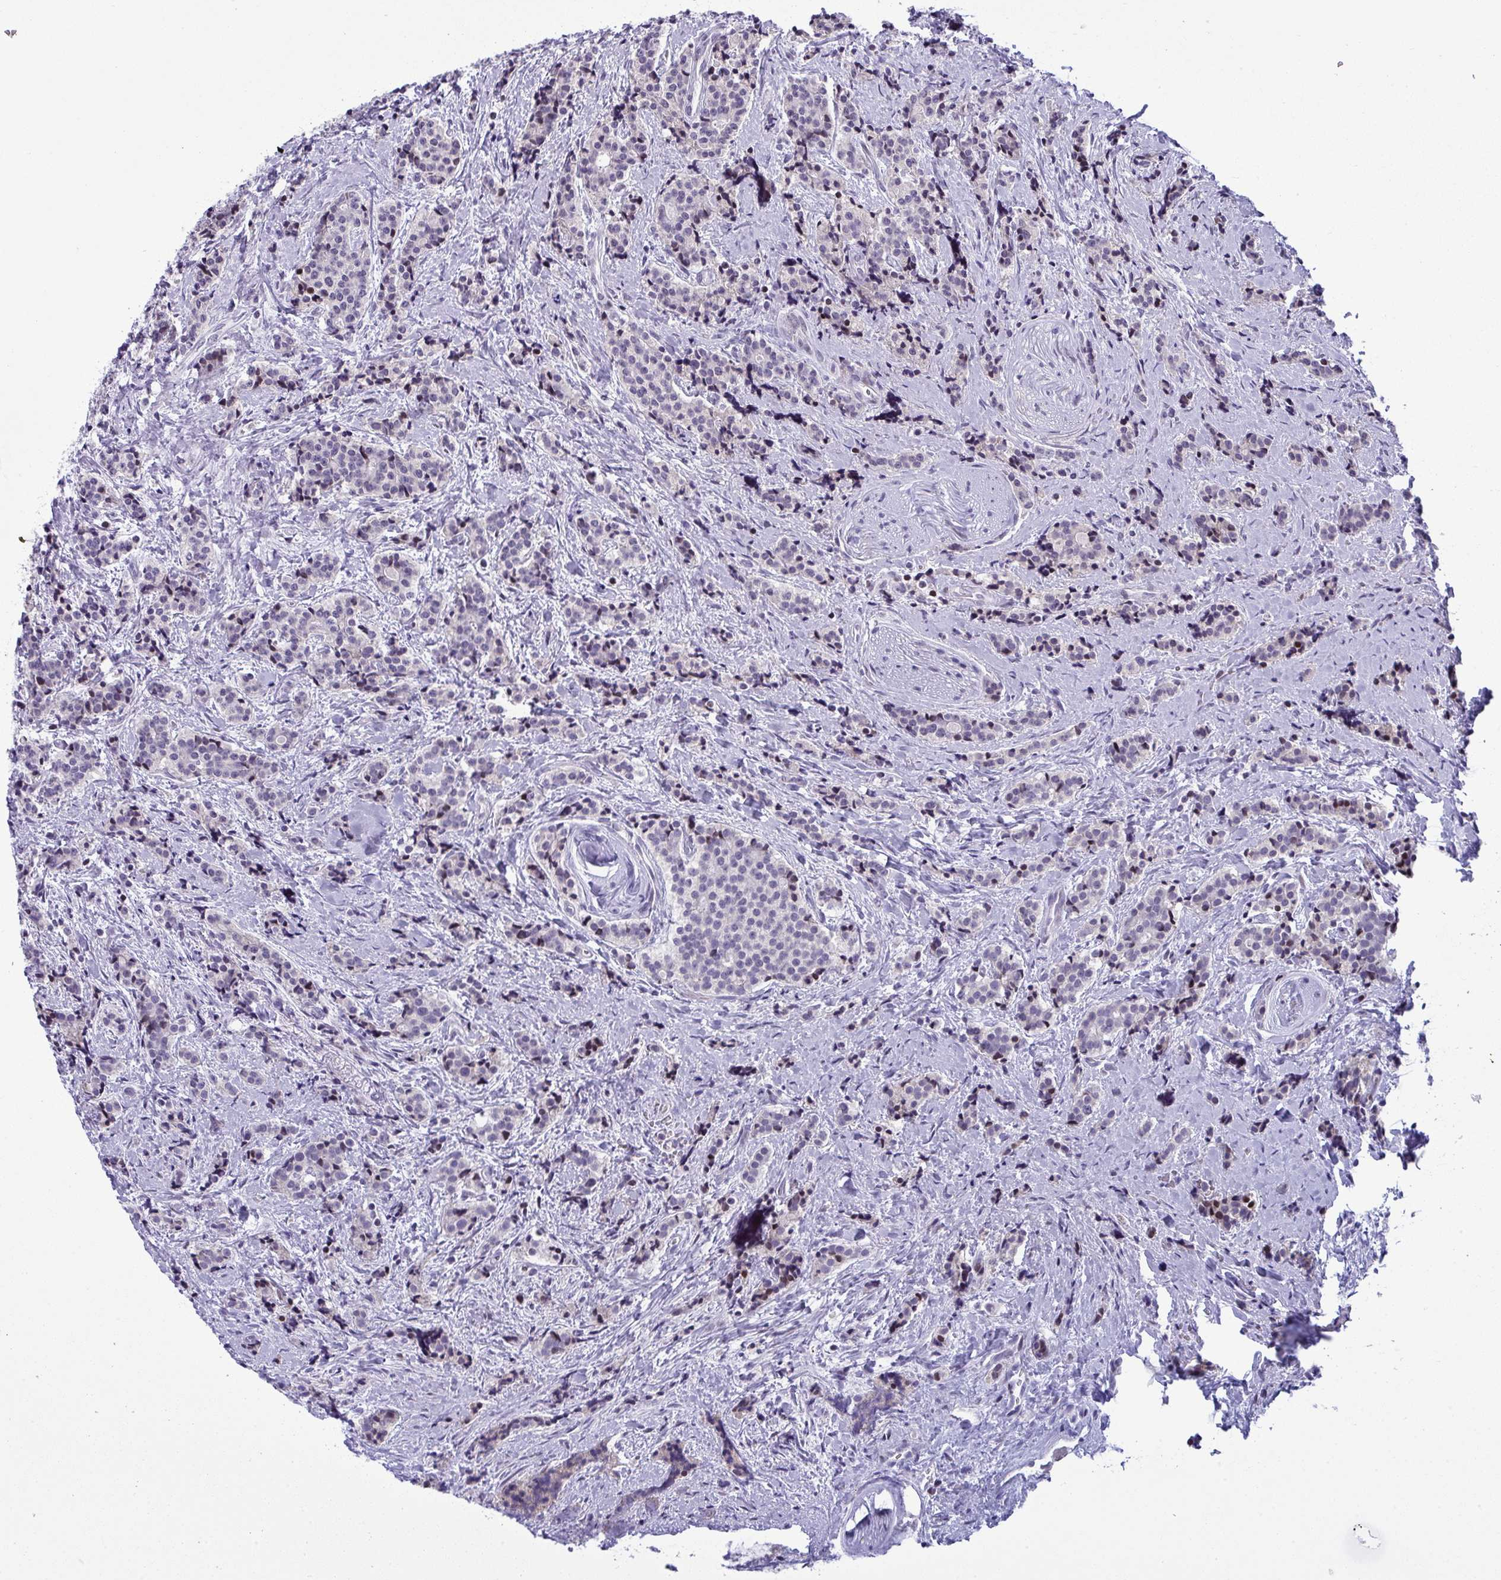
{"staining": {"intensity": "negative", "quantity": "none", "location": "none"}, "tissue": "carcinoid", "cell_type": "Tumor cells", "image_type": "cancer", "snomed": [{"axis": "morphology", "description": "Carcinoid, malignant, NOS"}, {"axis": "topography", "description": "Small intestine"}], "caption": "Tumor cells show no significant staining in carcinoid.", "gene": "ZFHX3", "patient": {"sex": "female", "age": 73}}